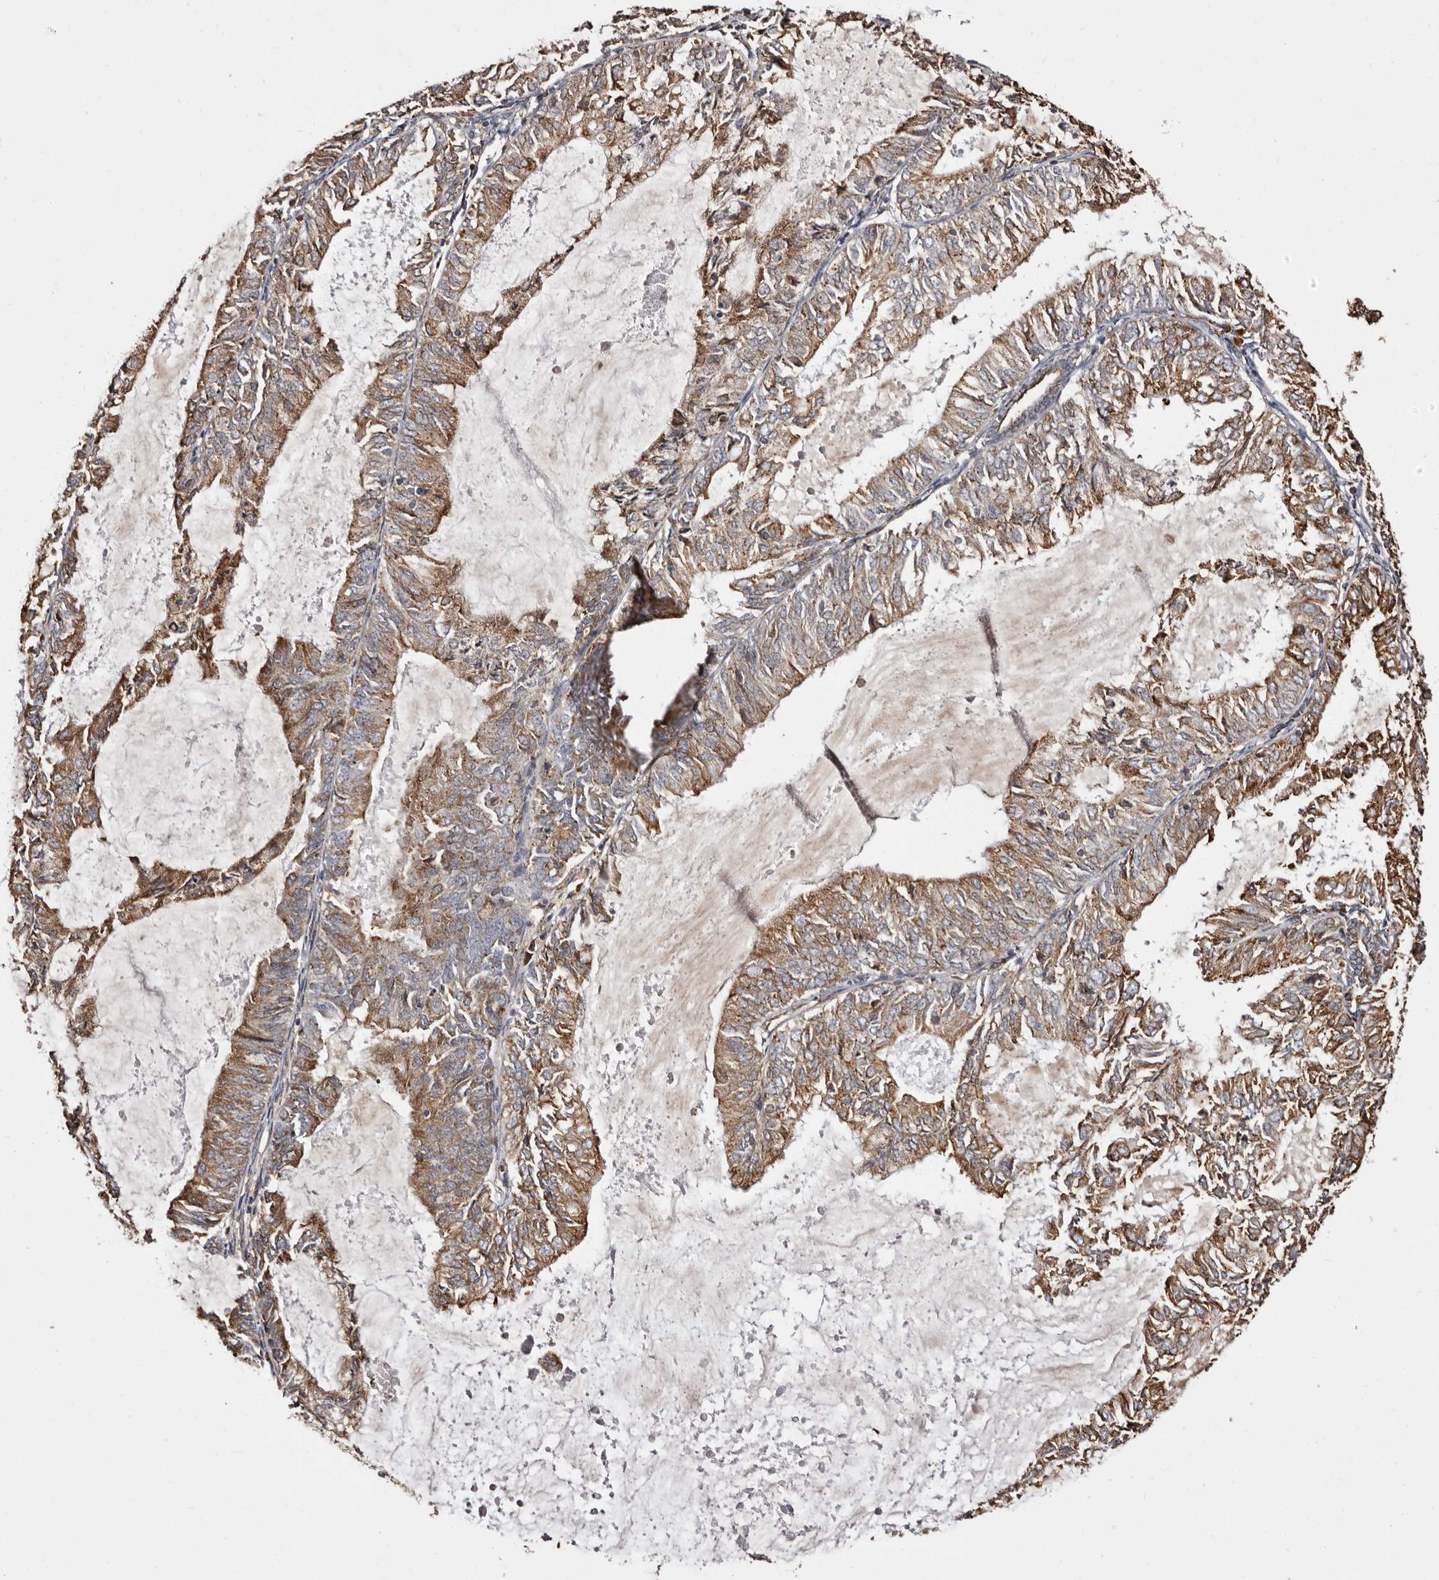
{"staining": {"intensity": "moderate", "quantity": ">75%", "location": "cytoplasmic/membranous"}, "tissue": "endometrial cancer", "cell_type": "Tumor cells", "image_type": "cancer", "snomed": [{"axis": "morphology", "description": "Adenocarcinoma, NOS"}, {"axis": "topography", "description": "Endometrium"}], "caption": "This histopathology image reveals endometrial adenocarcinoma stained with immunohistochemistry (IHC) to label a protein in brown. The cytoplasmic/membranous of tumor cells show moderate positivity for the protein. Nuclei are counter-stained blue.", "gene": "ACBD6", "patient": {"sex": "female", "age": 57}}